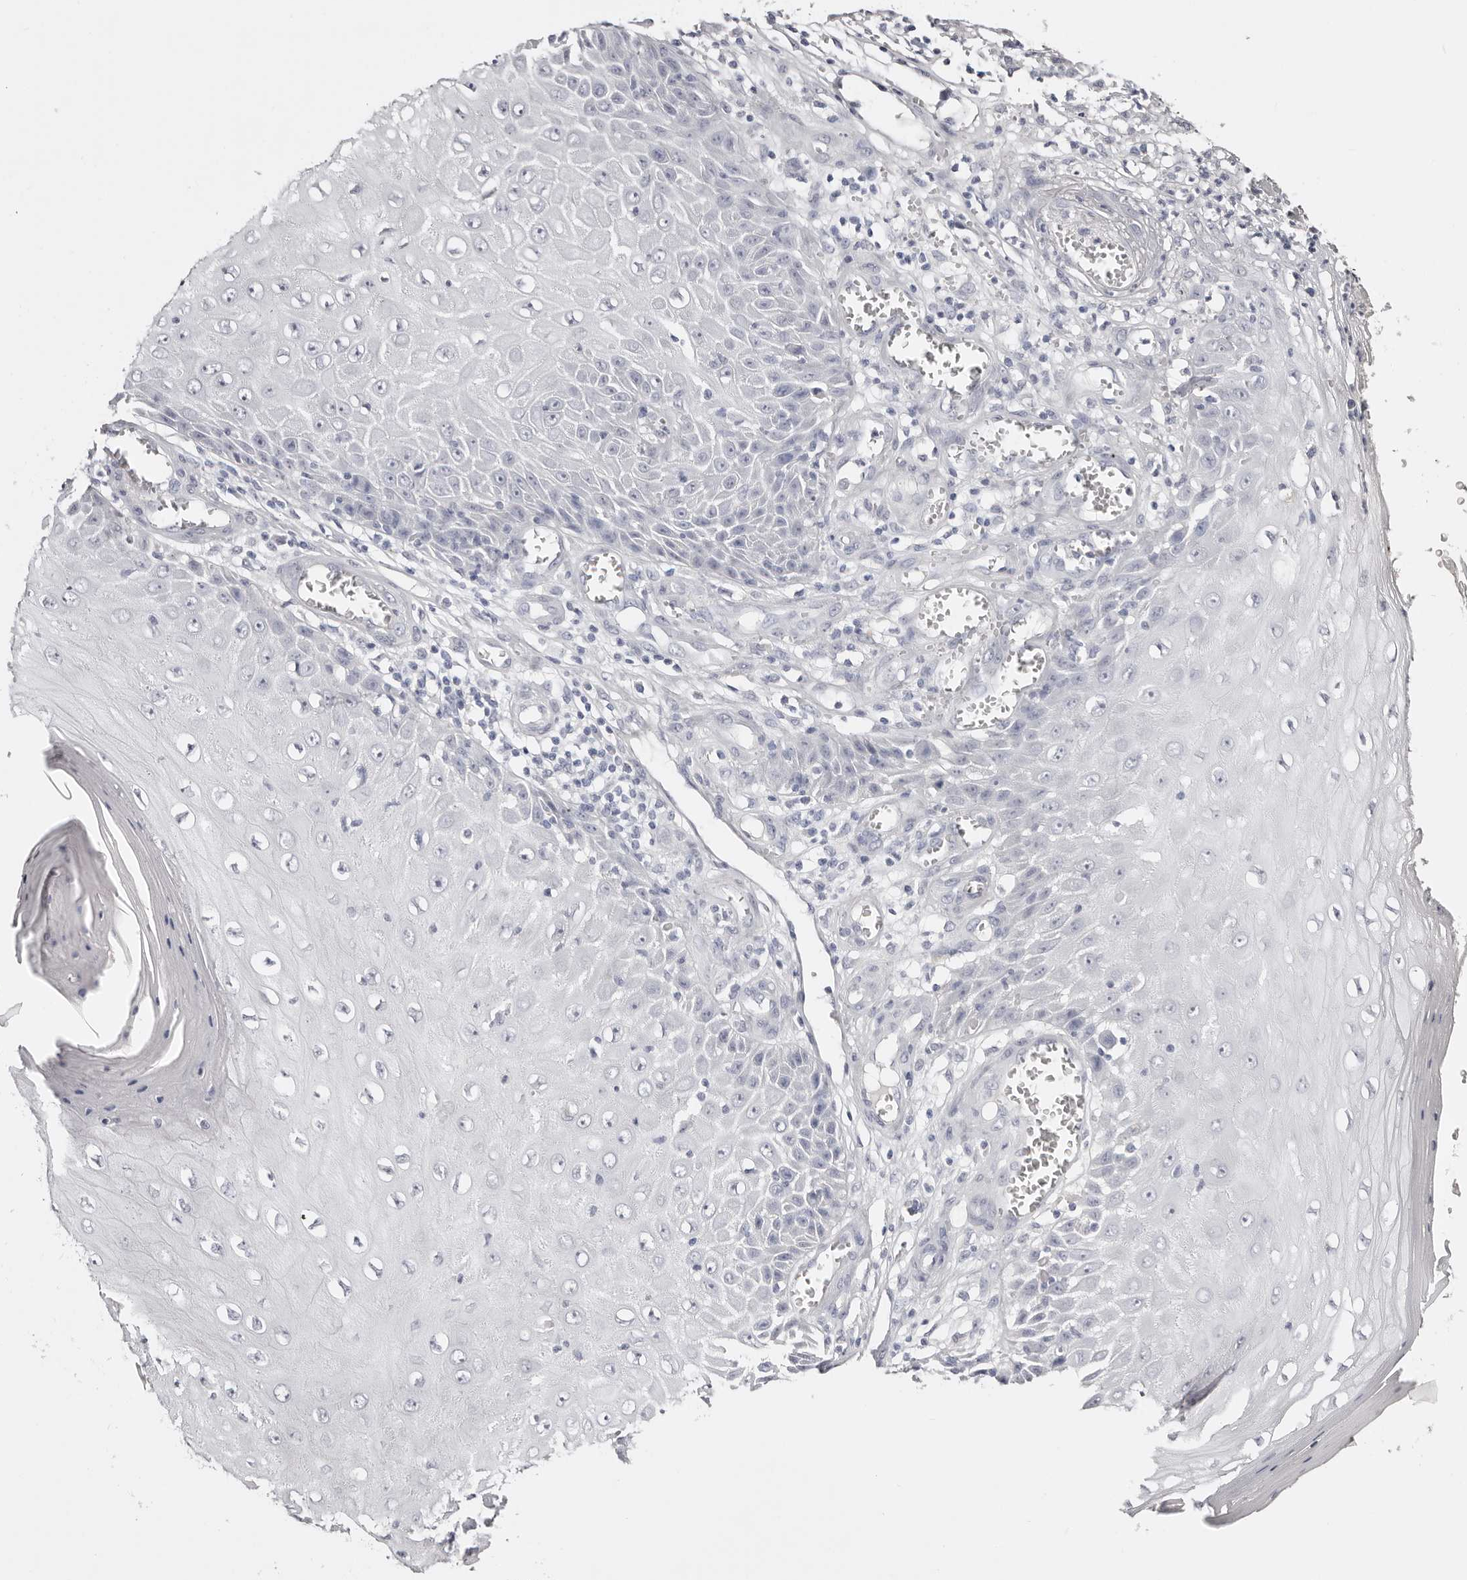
{"staining": {"intensity": "negative", "quantity": "none", "location": "none"}, "tissue": "skin cancer", "cell_type": "Tumor cells", "image_type": "cancer", "snomed": [{"axis": "morphology", "description": "Squamous cell carcinoma, NOS"}, {"axis": "topography", "description": "Skin"}], "caption": "IHC of human skin cancer (squamous cell carcinoma) reveals no staining in tumor cells.", "gene": "AKNAD1", "patient": {"sex": "female", "age": 73}}